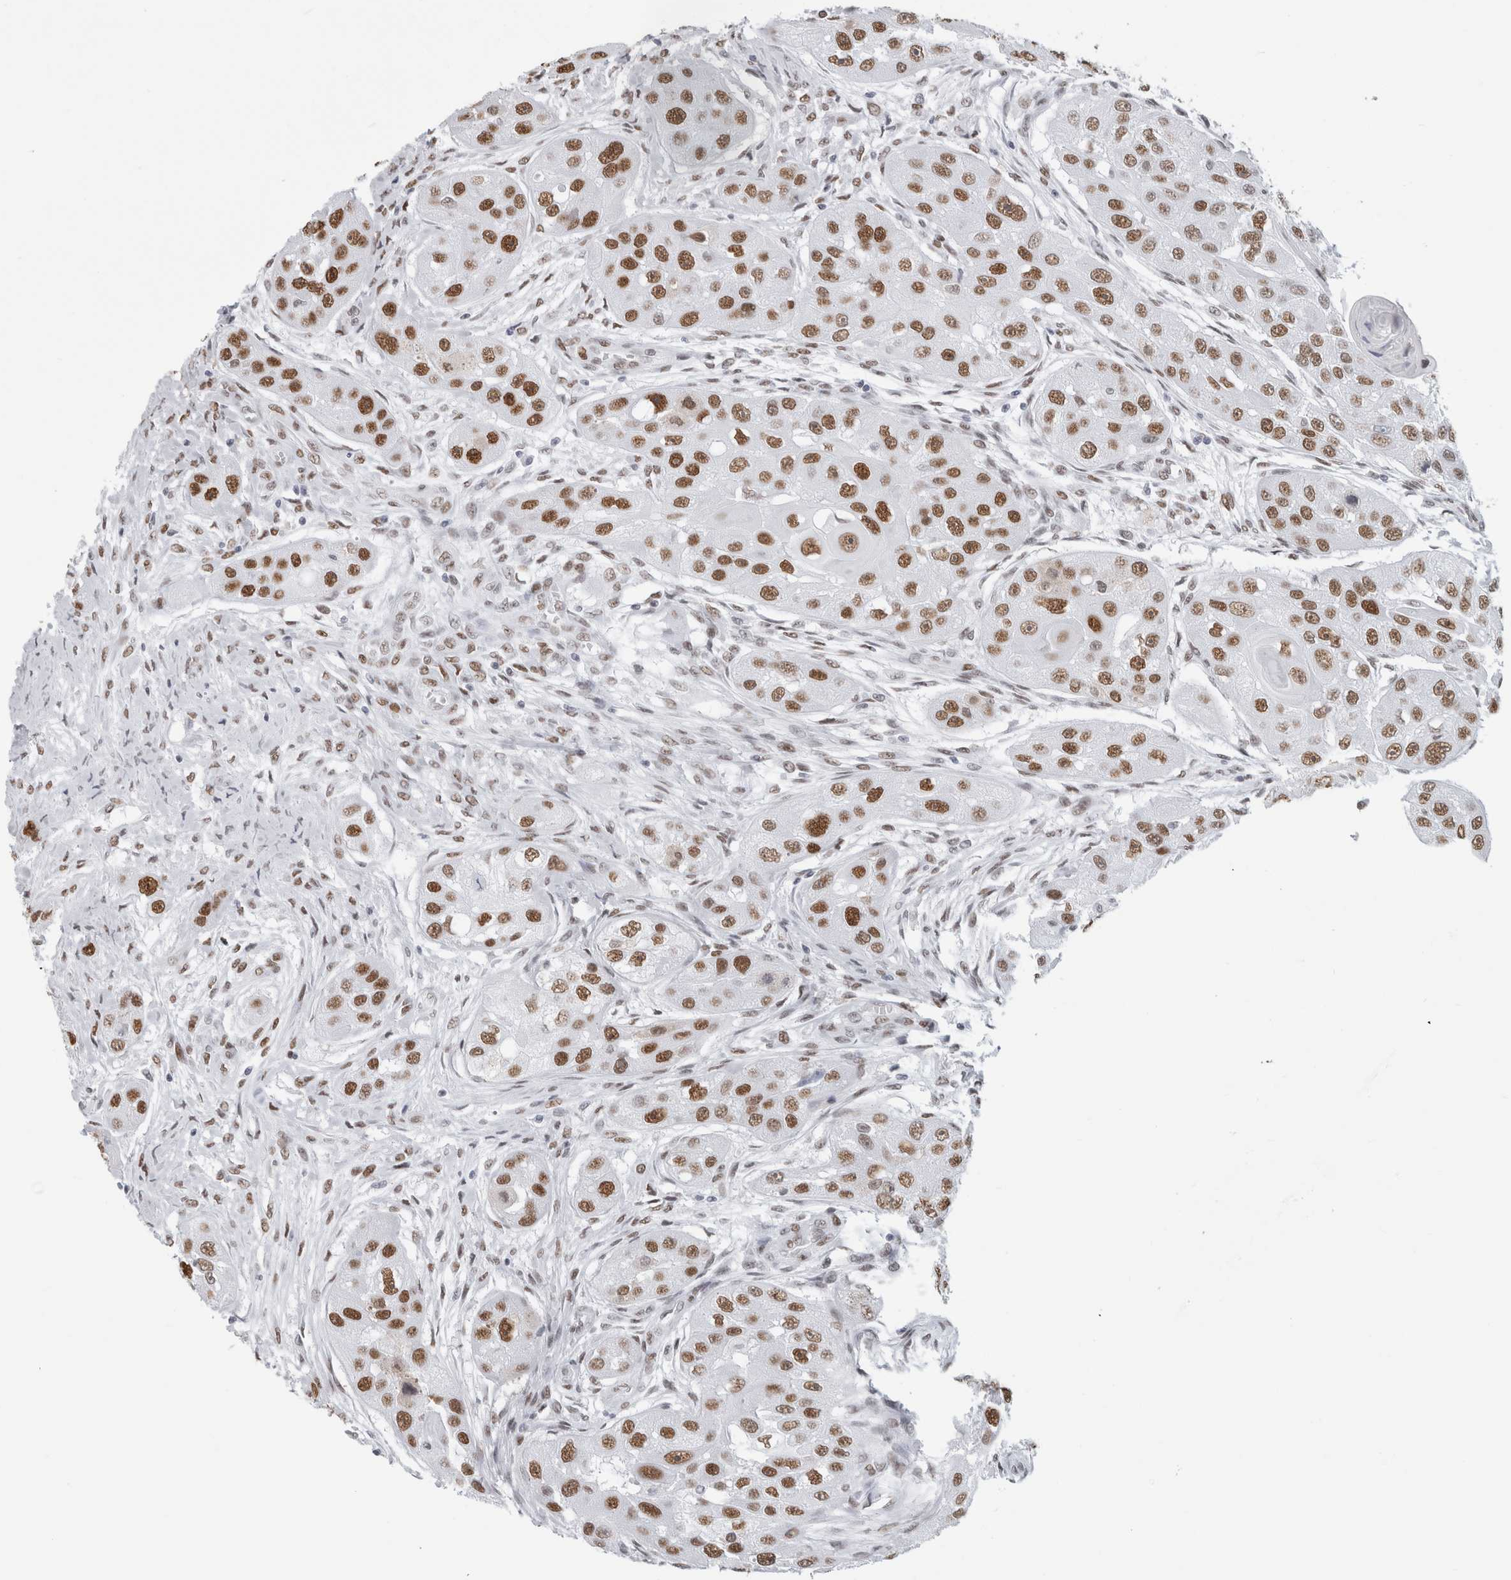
{"staining": {"intensity": "moderate", "quantity": ">75%", "location": "nuclear"}, "tissue": "head and neck cancer", "cell_type": "Tumor cells", "image_type": "cancer", "snomed": [{"axis": "morphology", "description": "Normal tissue, NOS"}, {"axis": "morphology", "description": "Squamous cell carcinoma, NOS"}, {"axis": "topography", "description": "Skeletal muscle"}, {"axis": "topography", "description": "Head-Neck"}], "caption": "Immunohistochemistry of human head and neck cancer reveals medium levels of moderate nuclear expression in approximately >75% of tumor cells.", "gene": "SMARCC1", "patient": {"sex": "male", "age": 51}}